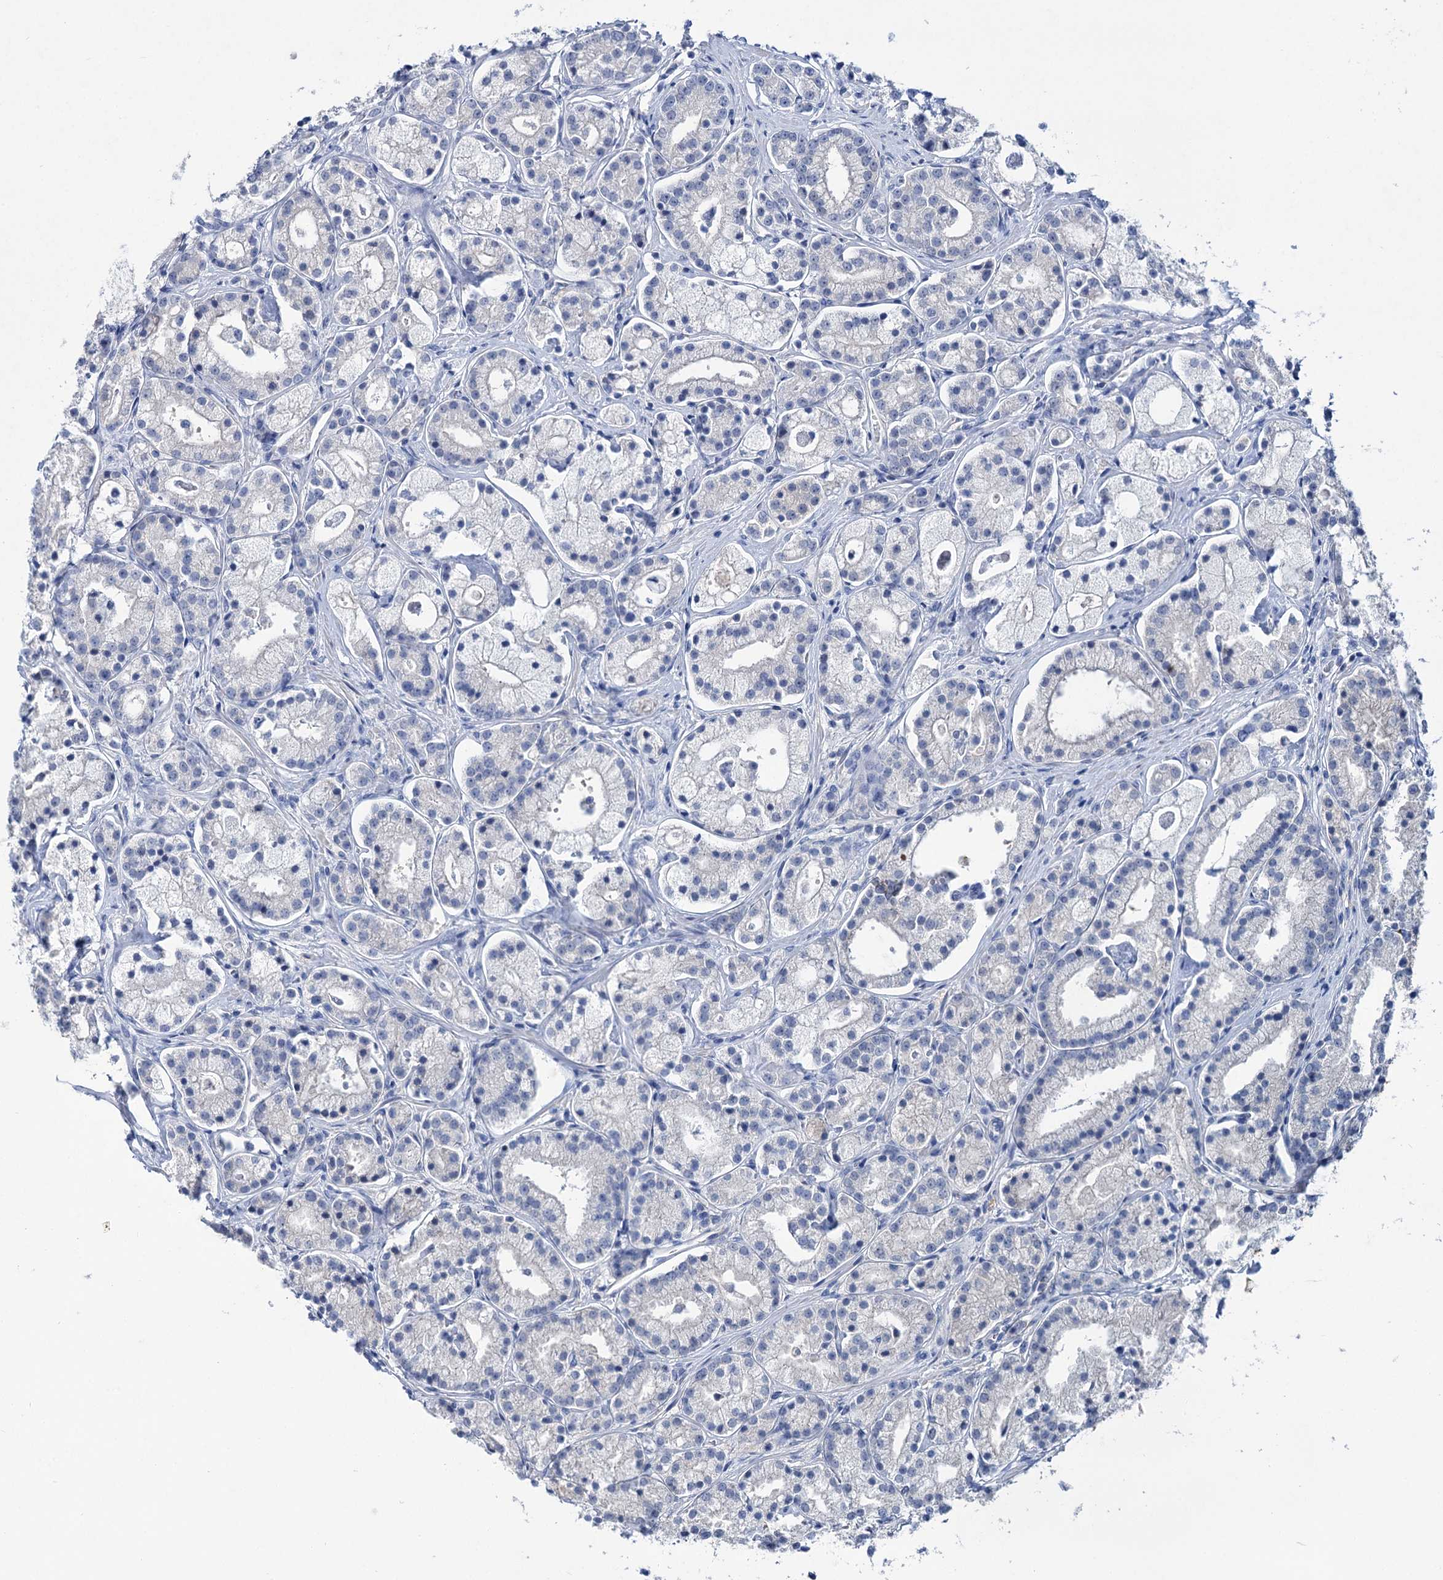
{"staining": {"intensity": "negative", "quantity": "none", "location": "none"}, "tissue": "prostate cancer", "cell_type": "Tumor cells", "image_type": "cancer", "snomed": [{"axis": "morphology", "description": "Adenocarcinoma, High grade"}, {"axis": "topography", "description": "Prostate"}], "caption": "IHC of human adenocarcinoma (high-grade) (prostate) shows no positivity in tumor cells. (Brightfield microscopy of DAB immunohistochemistry at high magnification).", "gene": "LYZL4", "patient": {"sex": "male", "age": 69}}